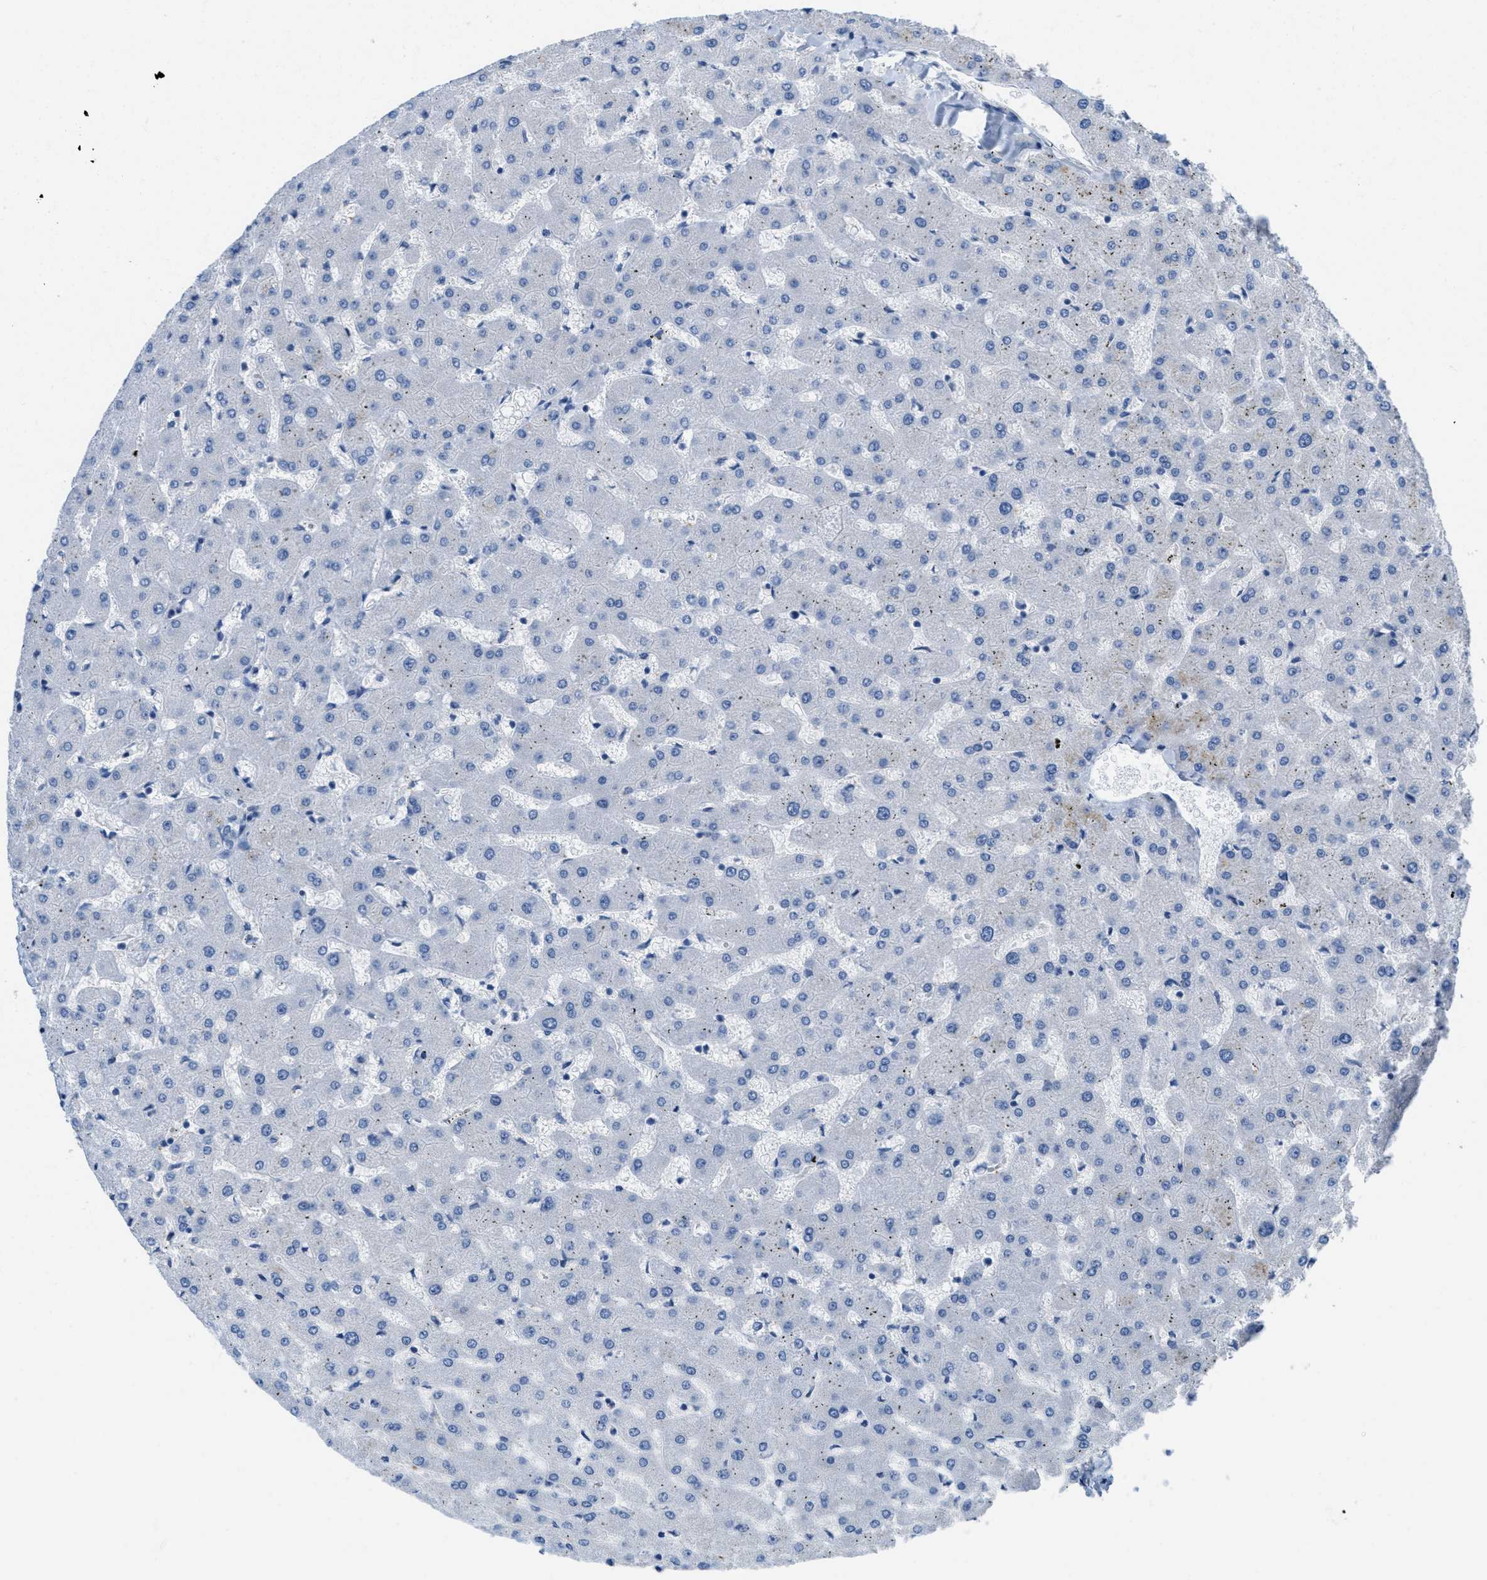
{"staining": {"intensity": "negative", "quantity": "none", "location": "none"}, "tissue": "liver", "cell_type": "Cholangiocytes", "image_type": "normal", "snomed": [{"axis": "morphology", "description": "Normal tissue, NOS"}, {"axis": "topography", "description": "Liver"}], "caption": "Image shows no protein positivity in cholangiocytes of normal liver. (DAB (3,3'-diaminobenzidine) immunohistochemistry (IHC) visualized using brightfield microscopy, high magnification).", "gene": "MAPRE2", "patient": {"sex": "female", "age": 63}}